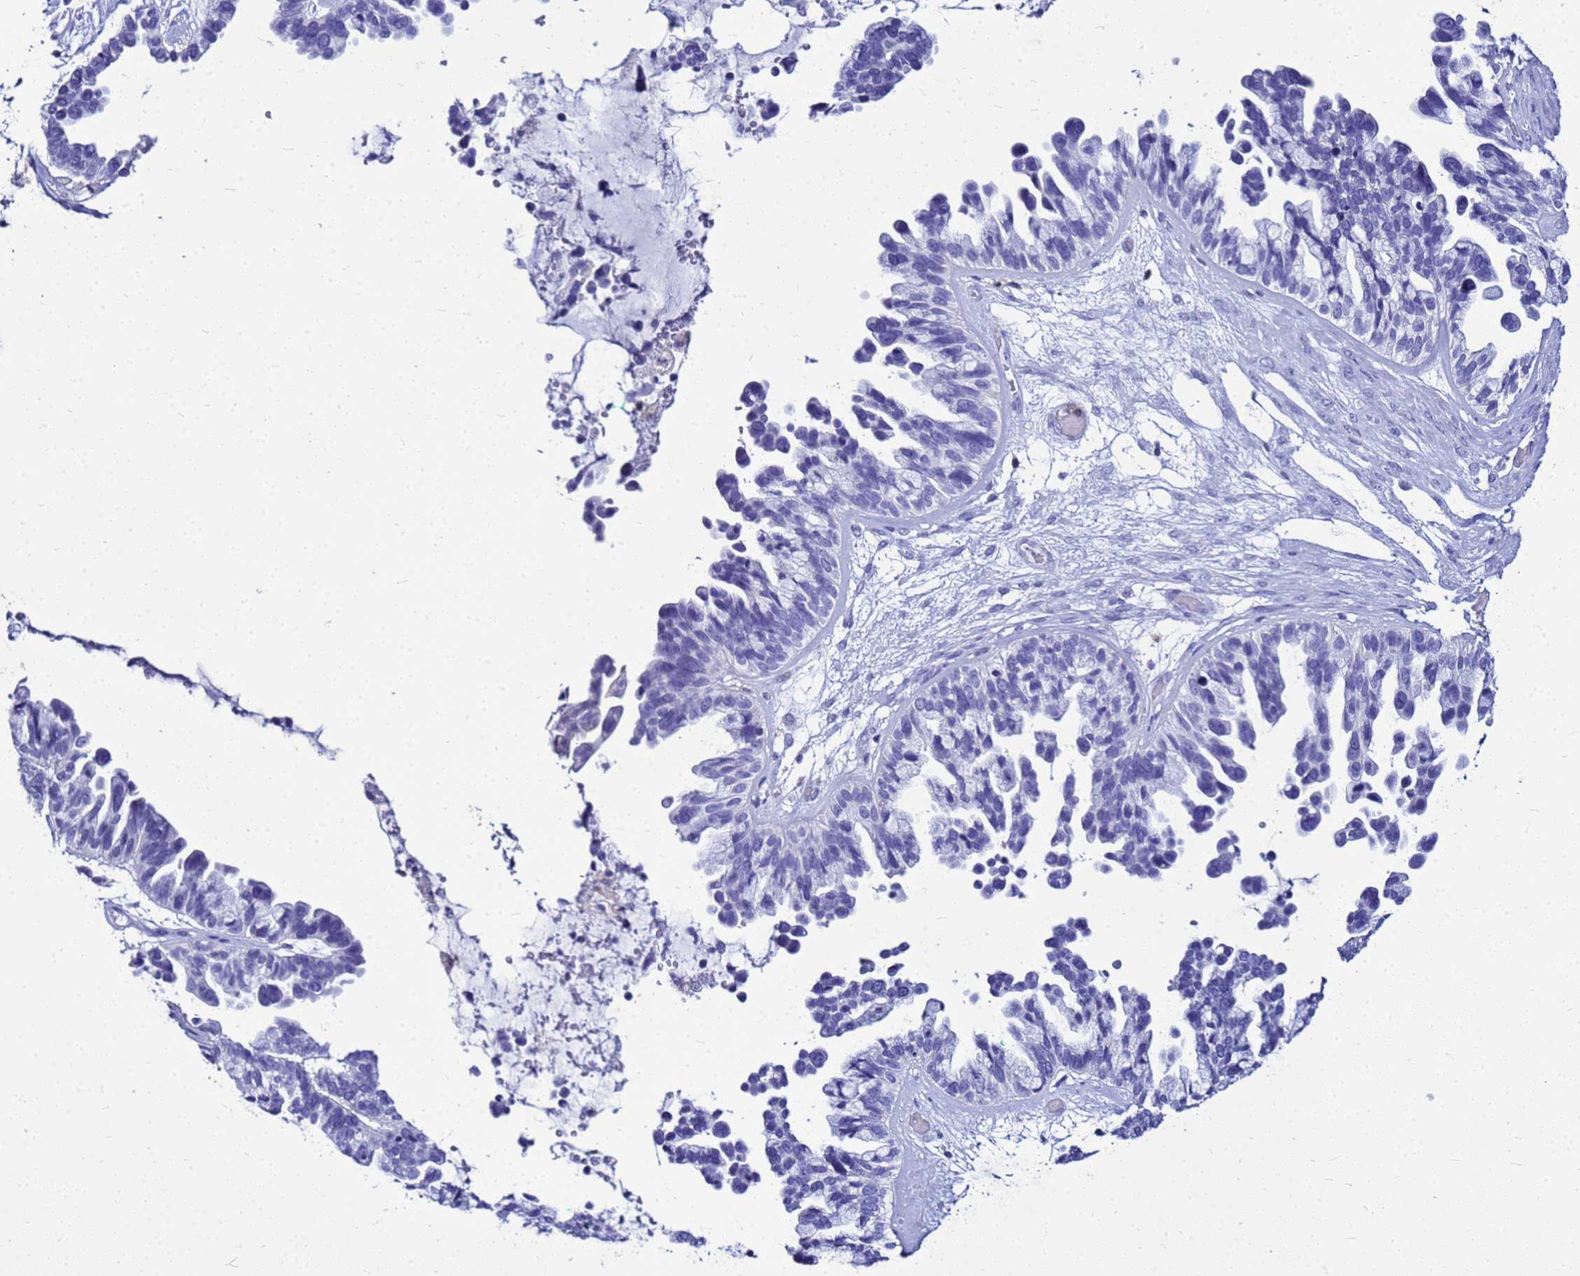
{"staining": {"intensity": "negative", "quantity": "none", "location": "none"}, "tissue": "ovarian cancer", "cell_type": "Tumor cells", "image_type": "cancer", "snomed": [{"axis": "morphology", "description": "Cystadenocarcinoma, serous, NOS"}, {"axis": "topography", "description": "Ovary"}], "caption": "High magnification brightfield microscopy of ovarian cancer (serous cystadenocarcinoma) stained with DAB (3,3'-diaminobenzidine) (brown) and counterstained with hematoxylin (blue): tumor cells show no significant expression.", "gene": "CSTA", "patient": {"sex": "female", "age": 56}}